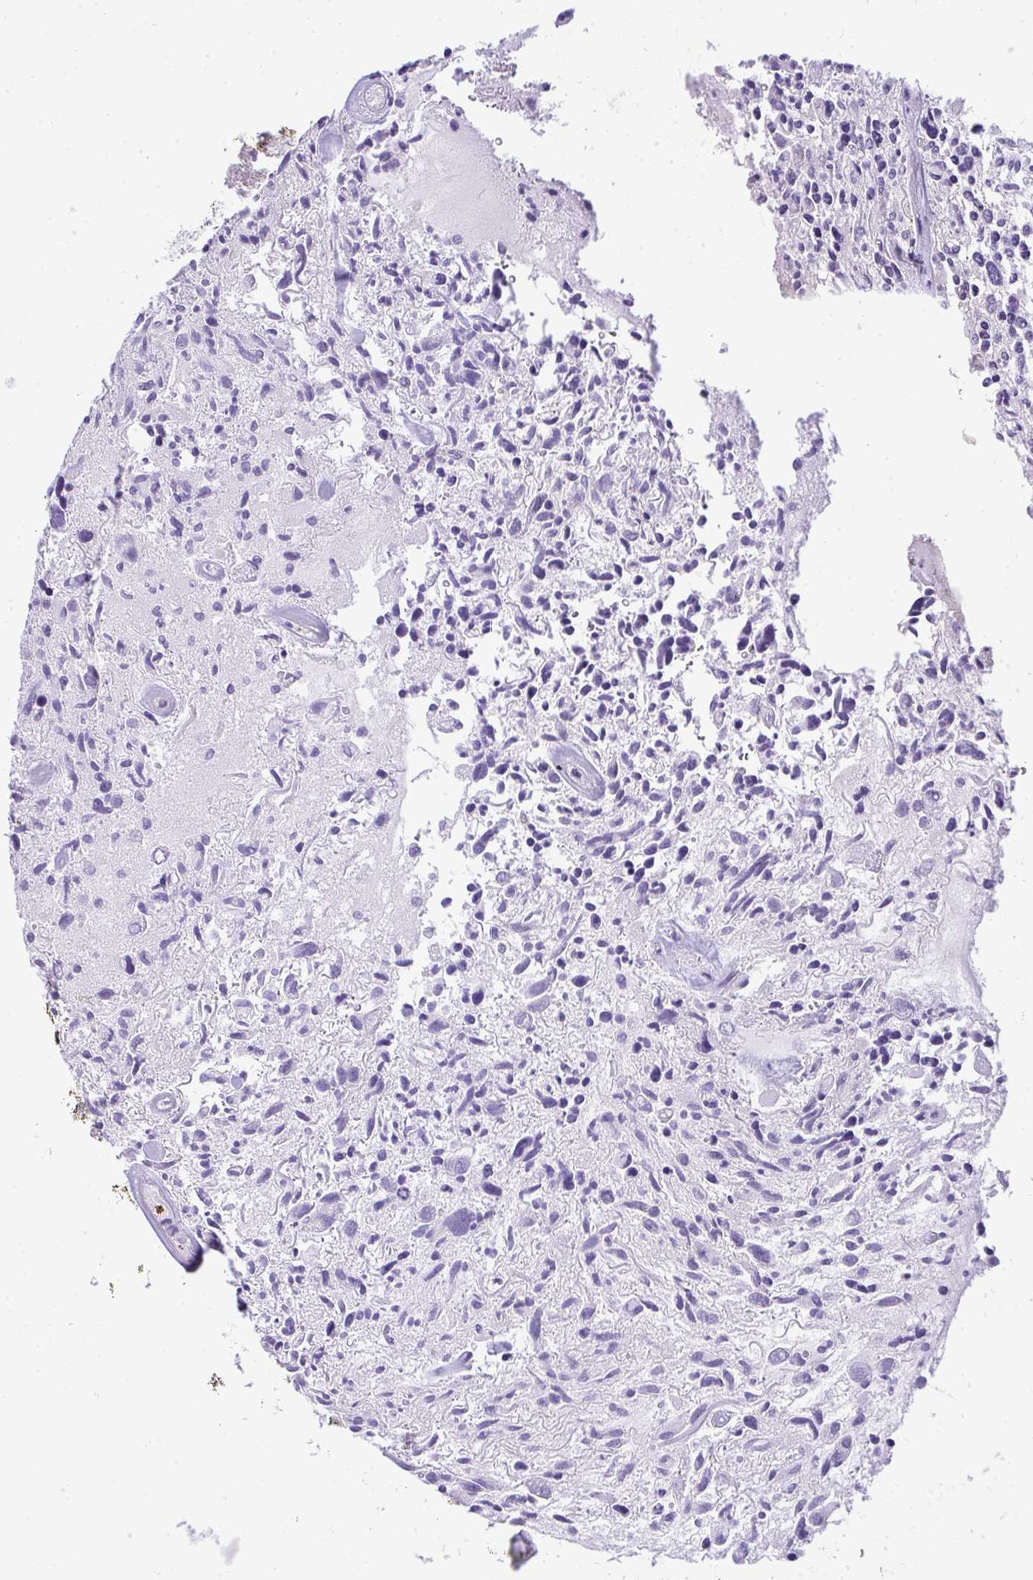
{"staining": {"intensity": "negative", "quantity": "none", "location": "none"}, "tissue": "glioma", "cell_type": "Tumor cells", "image_type": "cancer", "snomed": [{"axis": "morphology", "description": "Glioma, malignant, High grade"}, {"axis": "topography", "description": "Brain"}], "caption": "A photomicrograph of human glioma is negative for staining in tumor cells.", "gene": "RASL10A", "patient": {"sex": "female", "age": 11}}